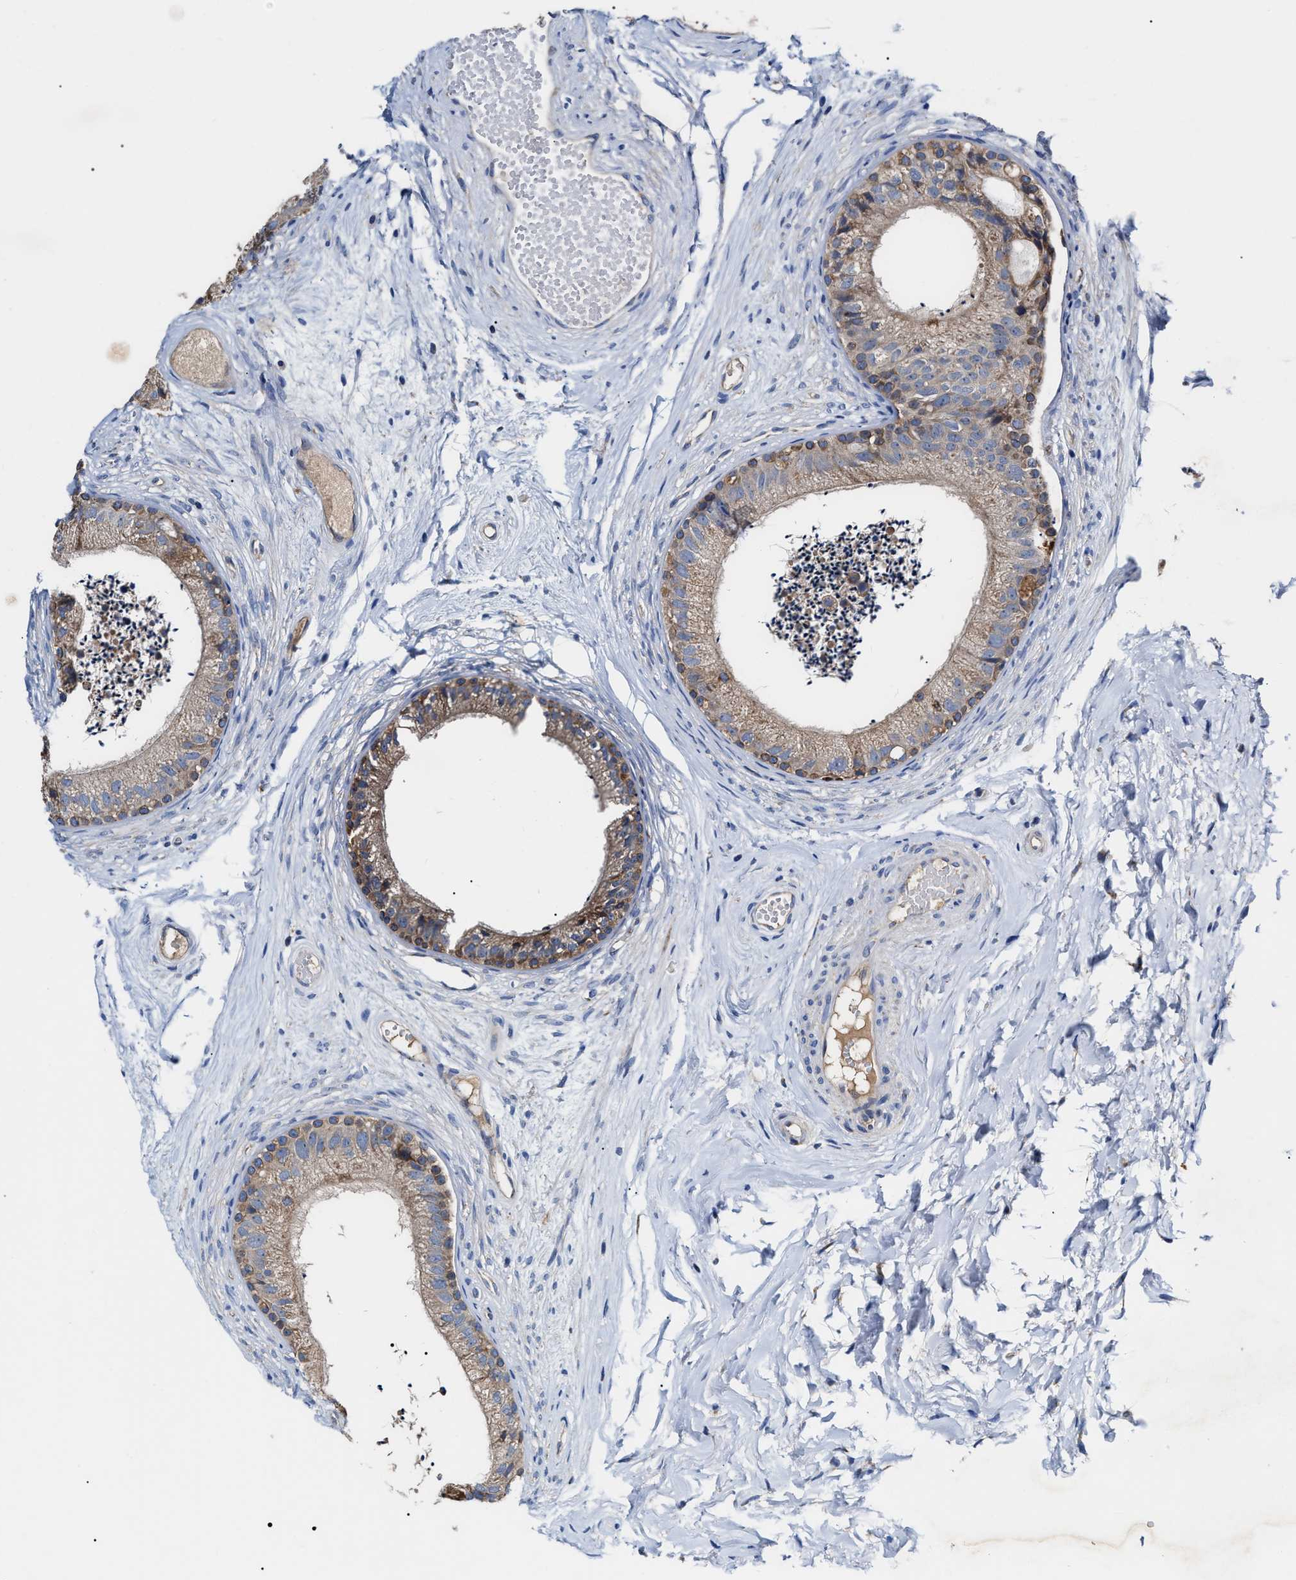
{"staining": {"intensity": "moderate", "quantity": ">75%", "location": "cytoplasmic/membranous"}, "tissue": "epididymis", "cell_type": "Glandular cells", "image_type": "normal", "snomed": [{"axis": "morphology", "description": "Normal tissue, NOS"}, {"axis": "topography", "description": "Epididymis"}], "caption": "This image exhibits immunohistochemistry staining of normal human epididymis, with medium moderate cytoplasmic/membranous expression in approximately >75% of glandular cells.", "gene": "MACC1", "patient": {"sex": "male", "age": 56}}